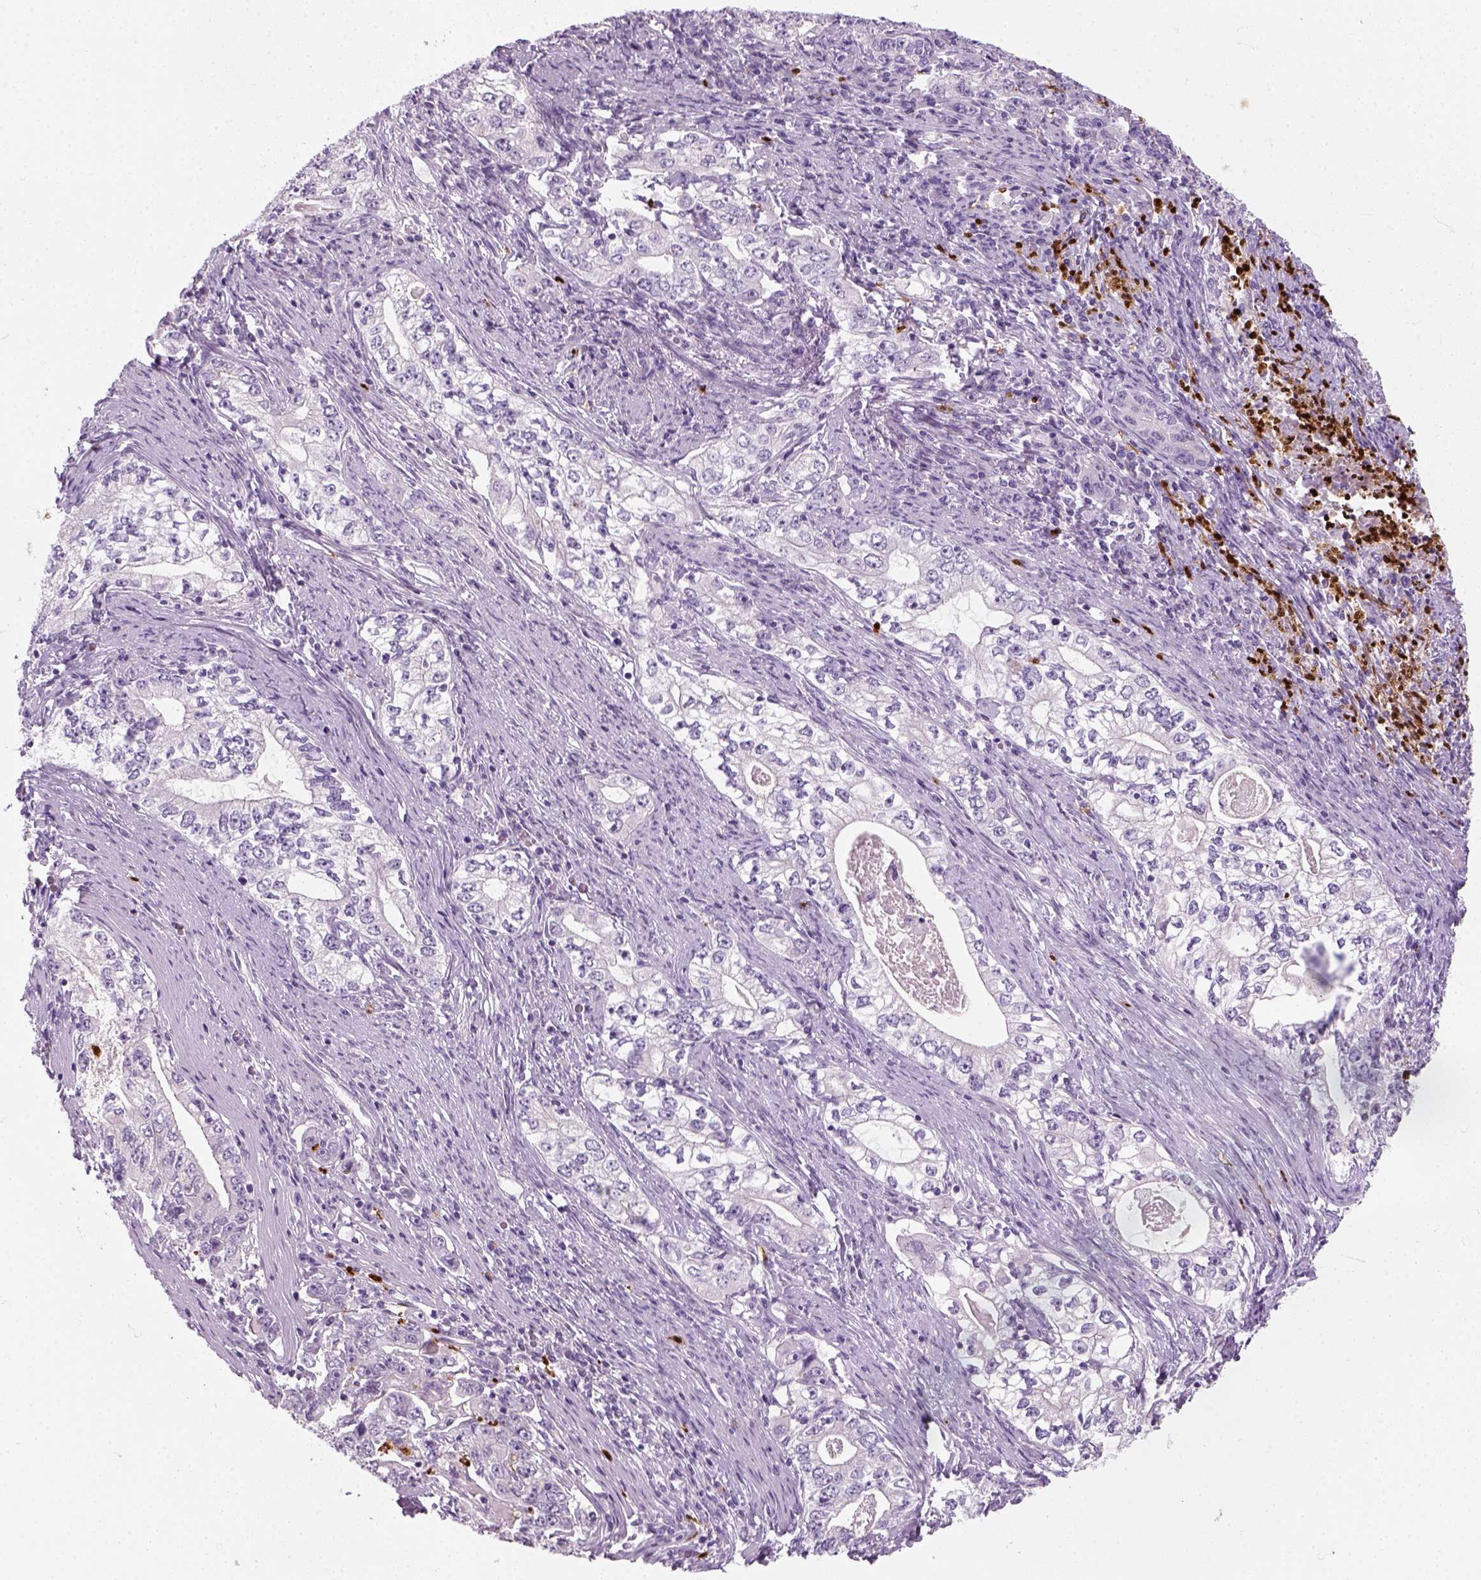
{"staining": {"intensity": "negative", "quantity": "none", "location": "none"}, "tissue": "stomach cancer", "cell_type": "Tumor cells", "image_type": "cancer", "snomed": [{"axis": "morphology", "description": "Adenocarcinoma, NOS"}, {"axis": "topography", "description": "Stomach, lower"}], "caption": "IHC image of neoplastic tissue: human adenocarcinoma (stomach) stained with DAB (3,3'-diaminobenzidine) shows no significant protein positivity in tumor cells.", "gene": "IL4", "patient": {"sex": "female", "age": 72}}